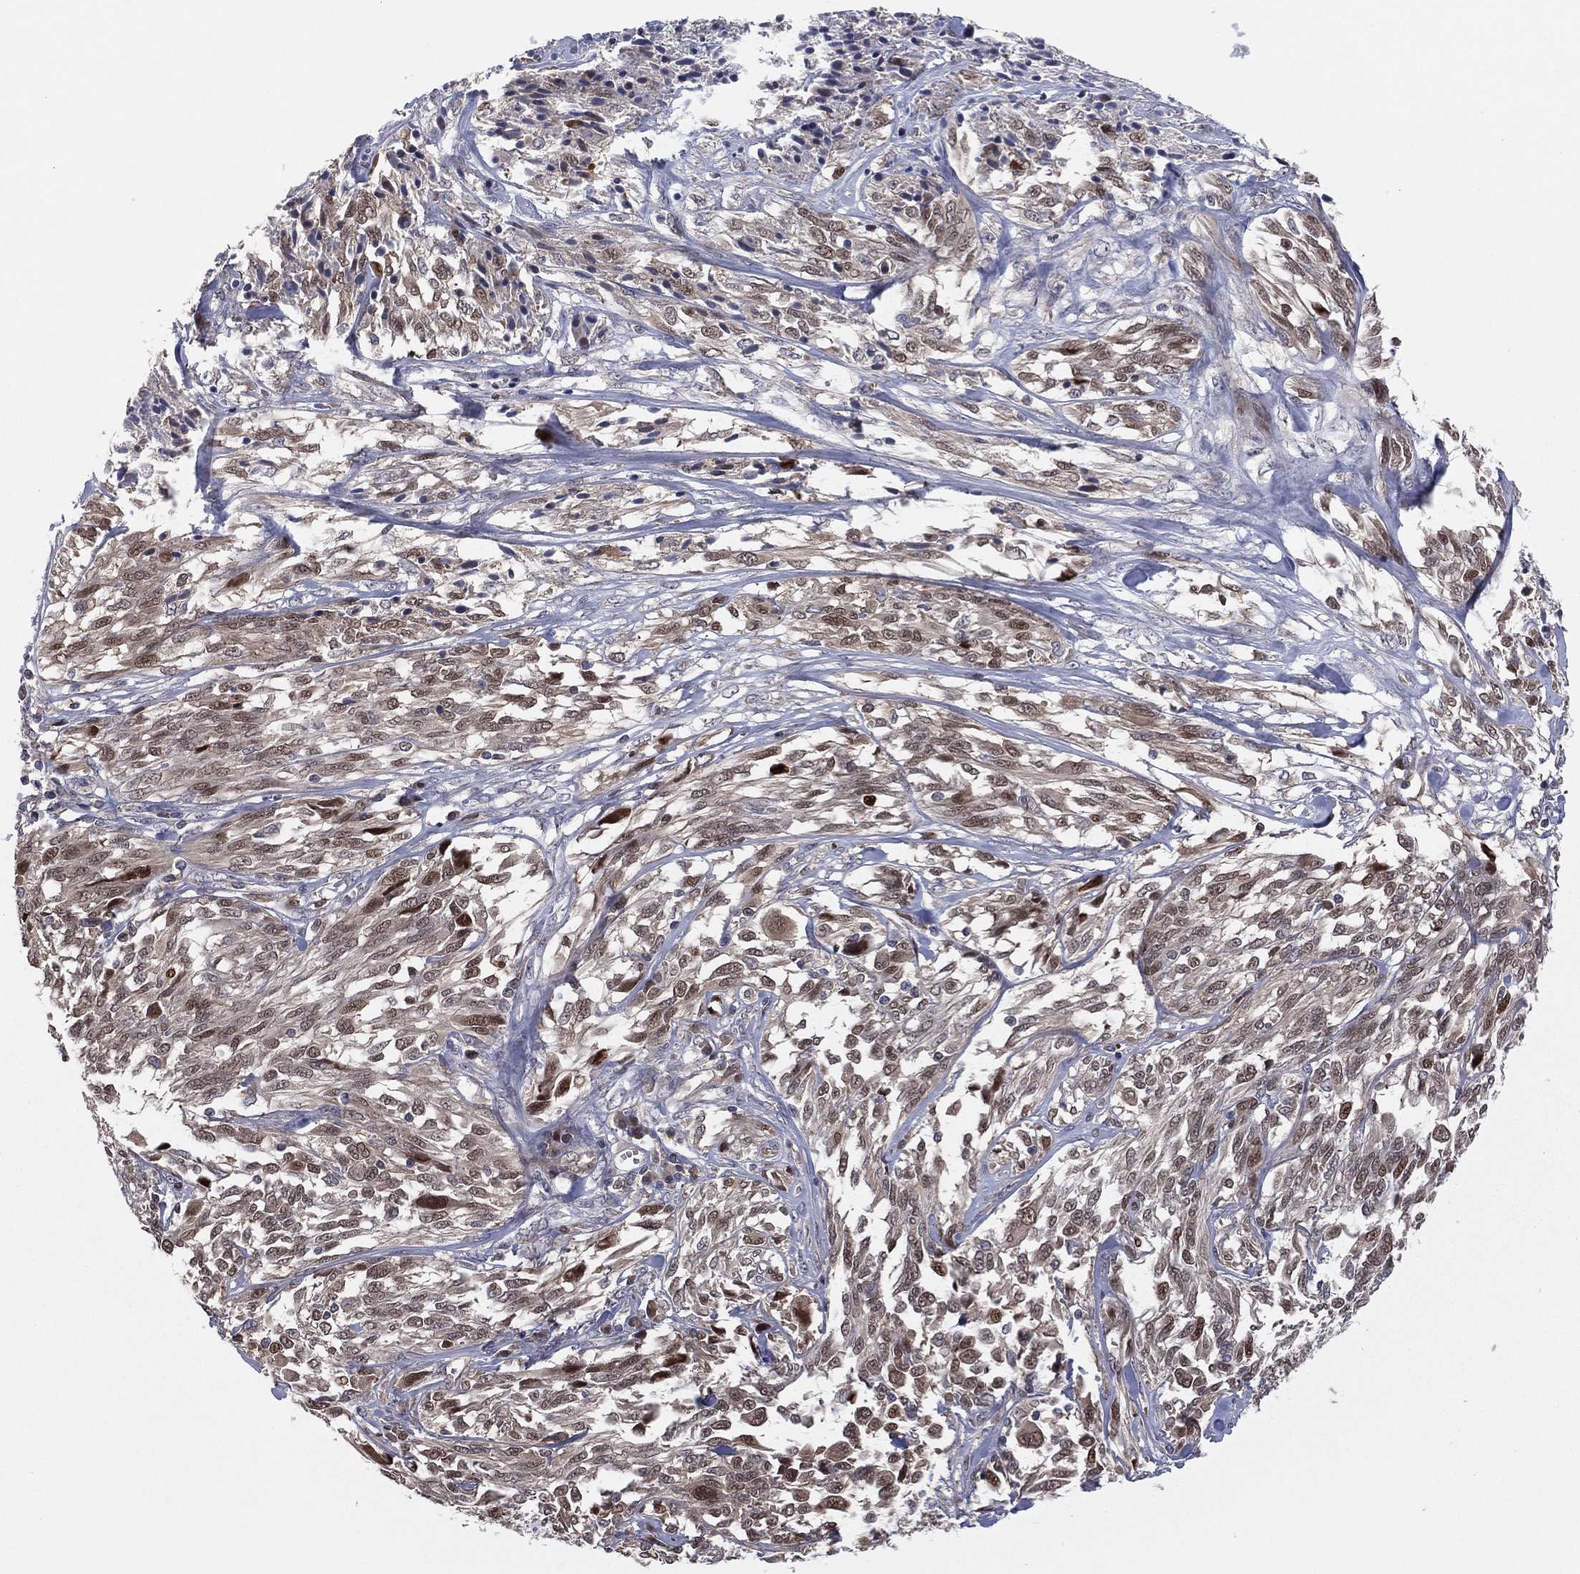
{"staining": {"intensity": "moderate", "quantity": "25%-75%", "location": "cytoplasmic/membranous,nuclear"}, "tissue": "melanoma", "cell_type": "Tumor cells", "image_type": "cancer", "snomed": [{"axis": "morphology", "description": "Malignant melanoma, NOS"}, {"axis": "topography", "description": "Skin"}], "caption": "Brown immunohistochemical staining in human malignant melanoma displays moderate cytoplasmic/membranous and nuclear staining in approximately 25%-75% of tumor cells. Immunohistochemistry (ihc) stains the protein of interest in brown and the nuclei are stained blue.", "gene": "SNCG", "patient": {"sex": "female", "age": 91}}